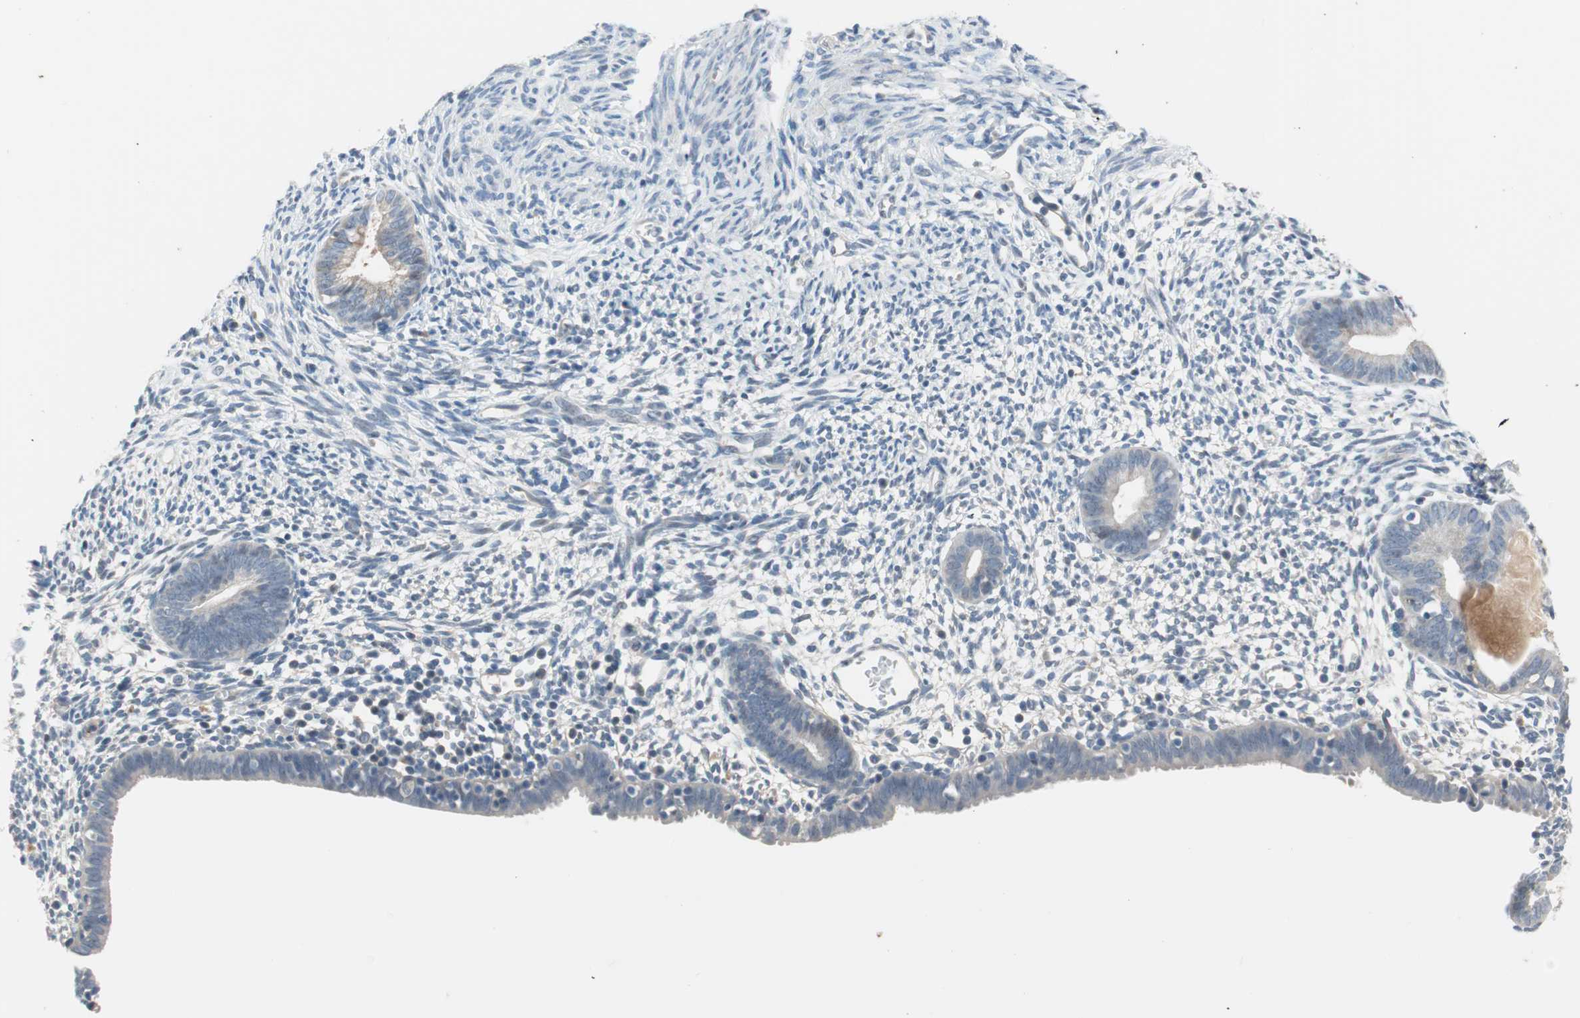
{"staining": {"intensity": "negative", "quantity": "none", "location": "none"}, "tissue": "endometrium", "cell_type": "Cells in endometrial stroma", "image_type": "normal", "snomed": [{"axis": "morphology", "description": "Normal tissue, NOS"}, {"axis": "morphology", "description": "Atrophy, NOS"}, {"axis": "topography", "description": "Uterus"}, {"axis": "topography", "description": "Endometrium"}], "caption": "This micrograph is of benign endometrium stained with immunohistochemistry (IHC) to label a protein in brown with the nuclei are counter-stained blue. There is no expression in cells in endometrial stroma.", "gene": "PDZK1", "patient": {"sex": "female", "age": 68}}